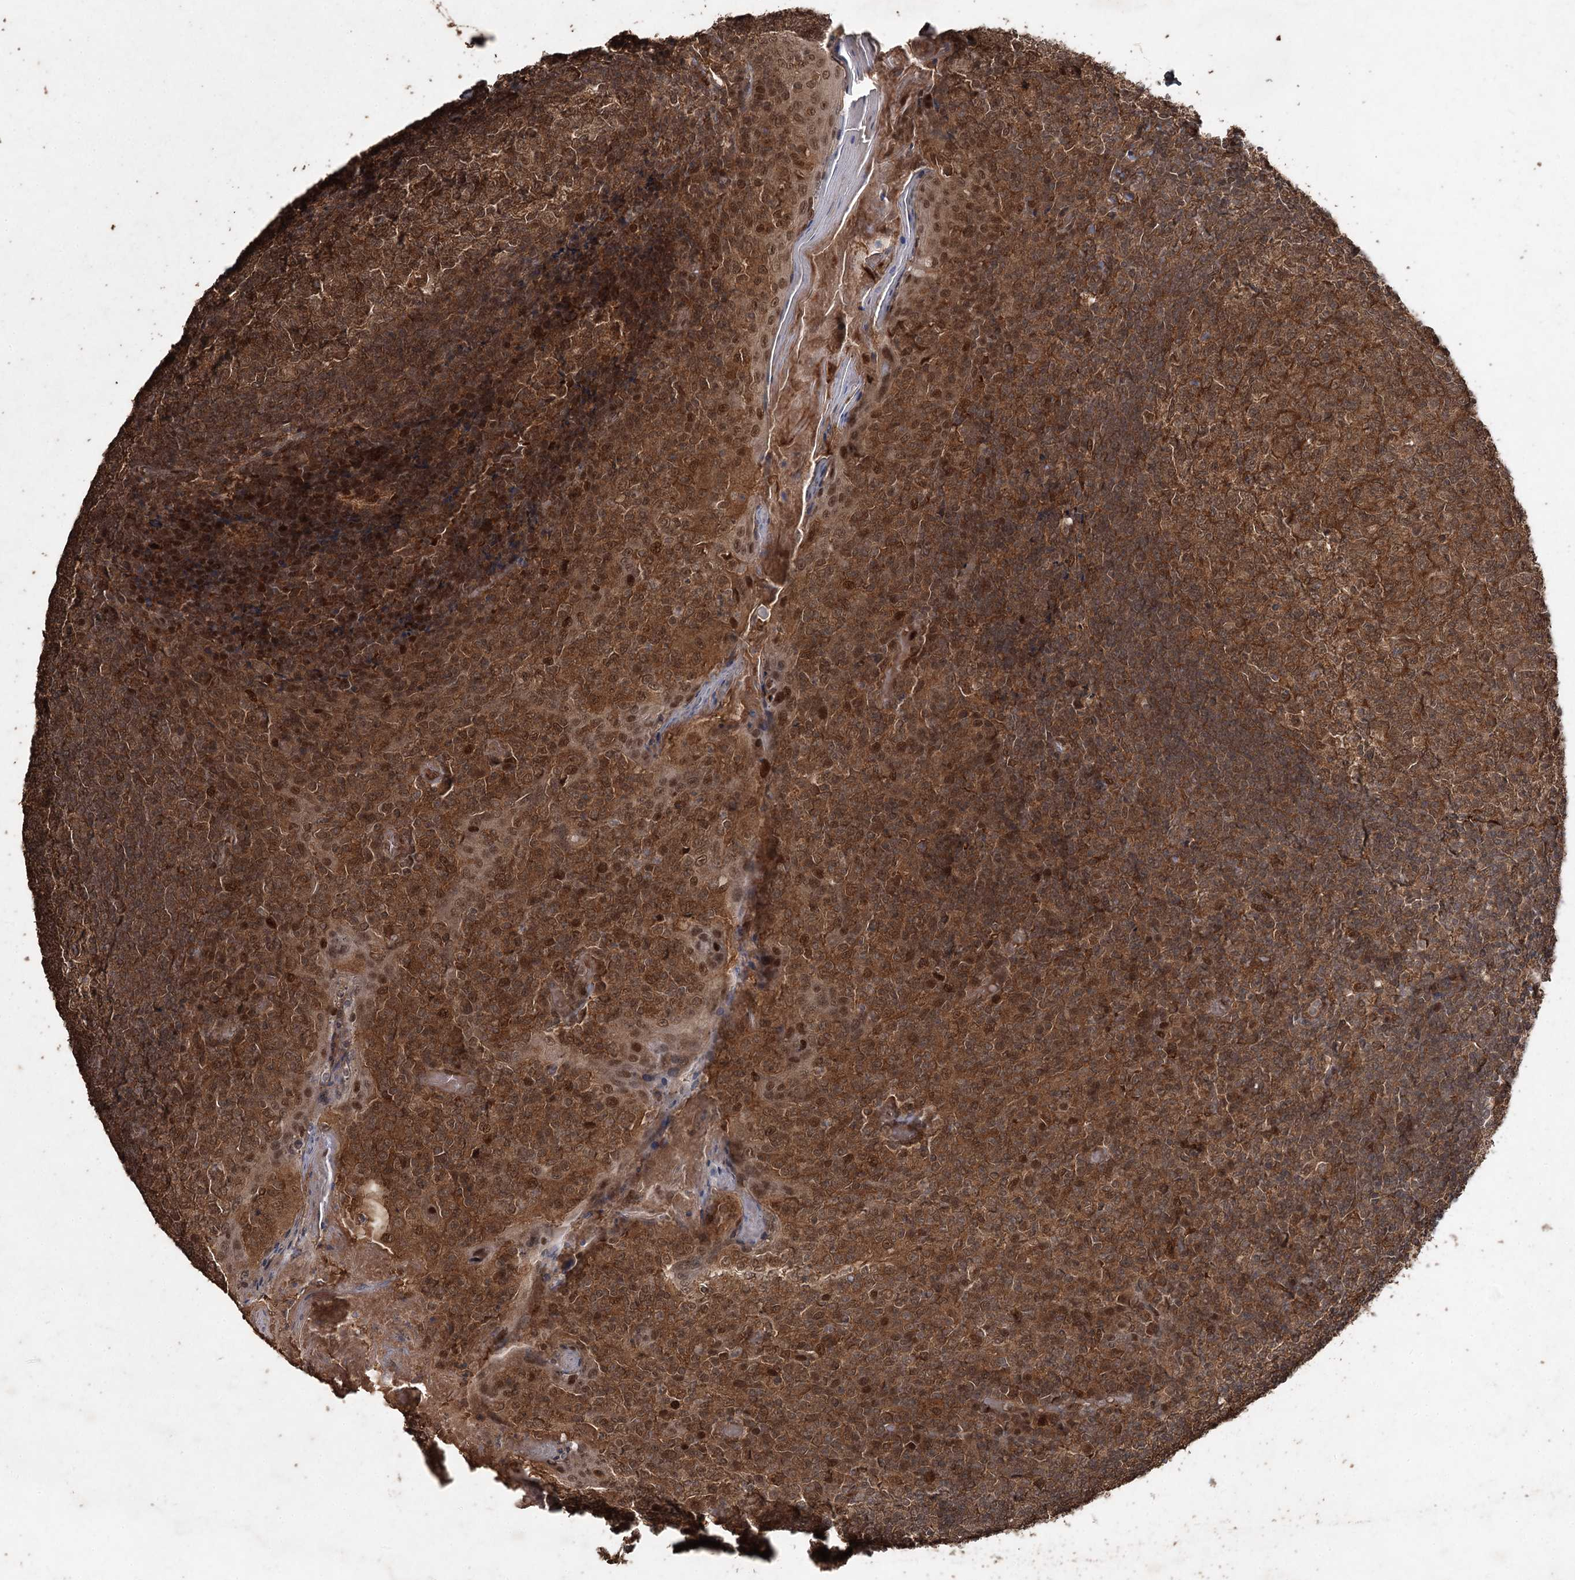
{"staining": {"intensity": "strong", "quantity": ">75%", "location": "cytoplasmic/membranous"}, "tissue": "tonsil", "cell_type": "Germinal center cells", "image_type": "normal", "snomed": [{"axis": "morphology", "description": "Normal tissue, NOS"}, {"axis": "topography", "description": "Tonsil"}], "caption": "Germinal center cells exhibit high levels of strong cytoplasmic/membranous staining in approximately >75% of cells in unremarkable human tonsil. Ihc stains the protein of interest in brown and the nuclei are stained blue.", "gene": "FBXO7", "patient": {"sex": "female", "age": 19}}